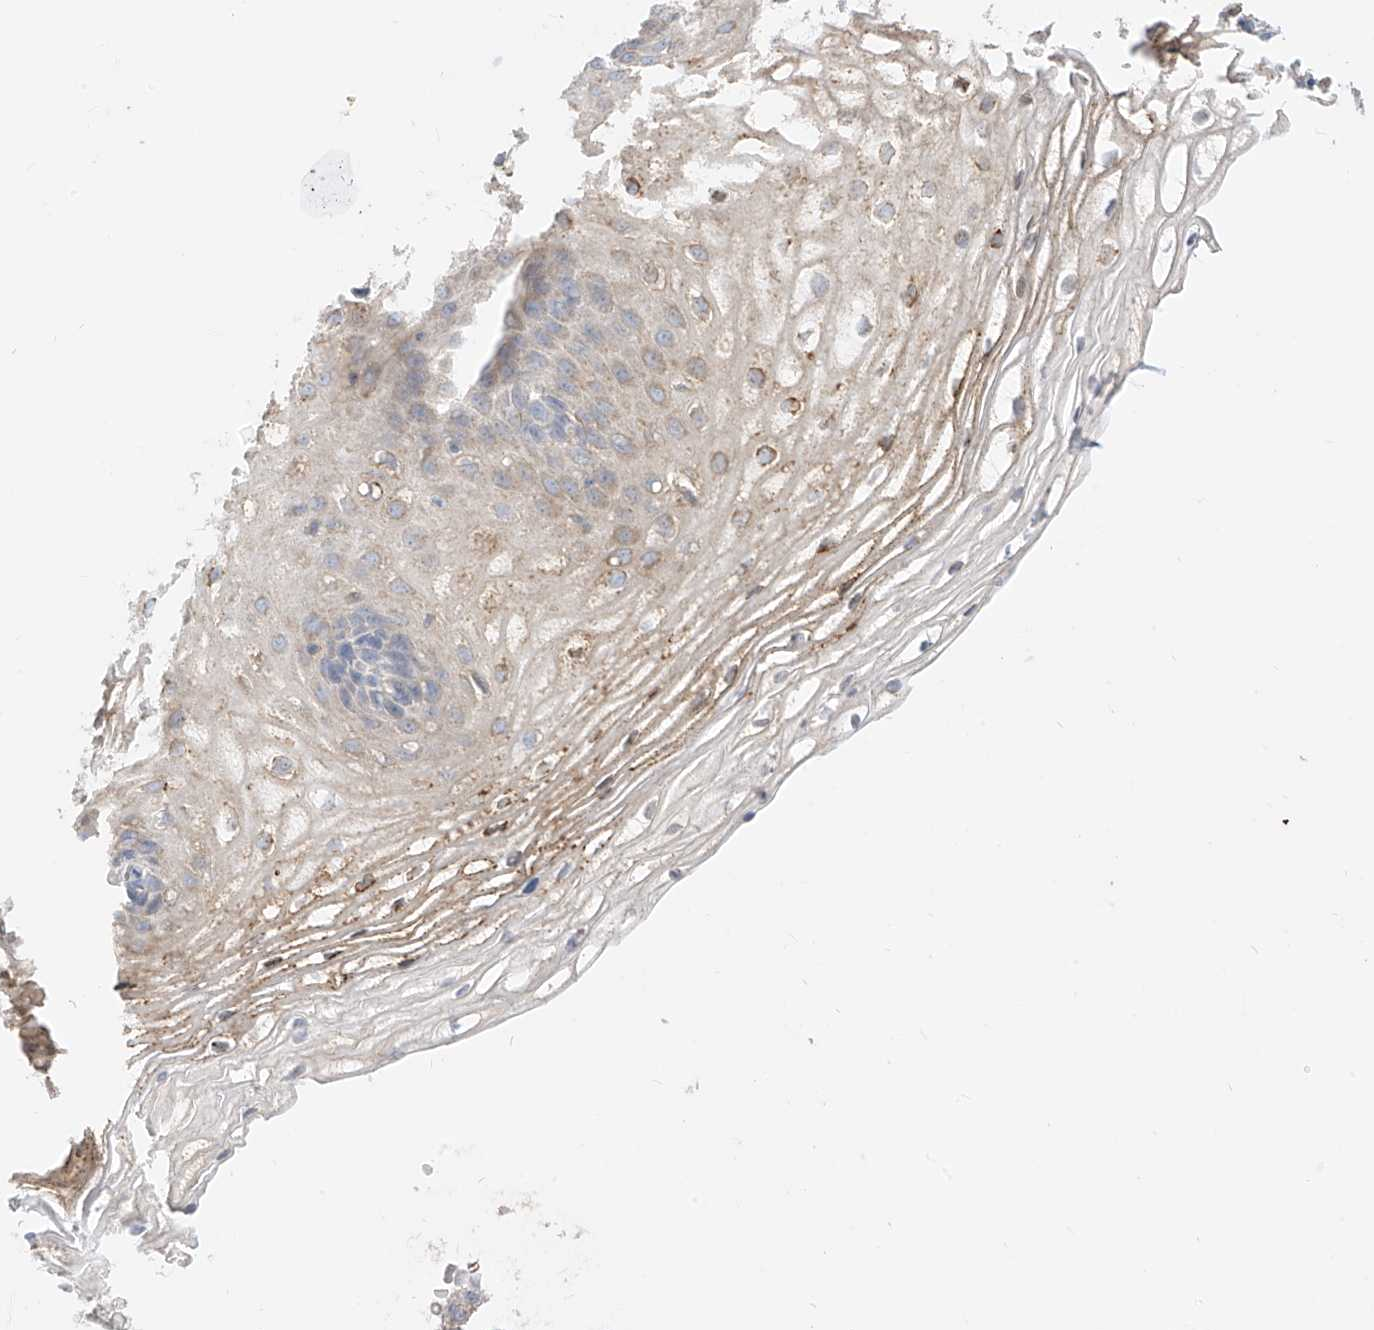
{"staining": {"intensity": "weak", "quantity": "<25%", "location": "cytoplasmic/membranous"}, "tissue": "vagina", "cell_type": "Squamous epithelial cells", "image_type": "normal", "snomed": [{"axis": "morphology", "description": "Normal tissue, NOS"}, {"axis": "topography", "description": "Vagina"}], "caption": "The image reveals no staining of squamous epithelial cells in benign vagina.", "gene": "RASA2", "patient": {"sex": "female", "age": 60}}